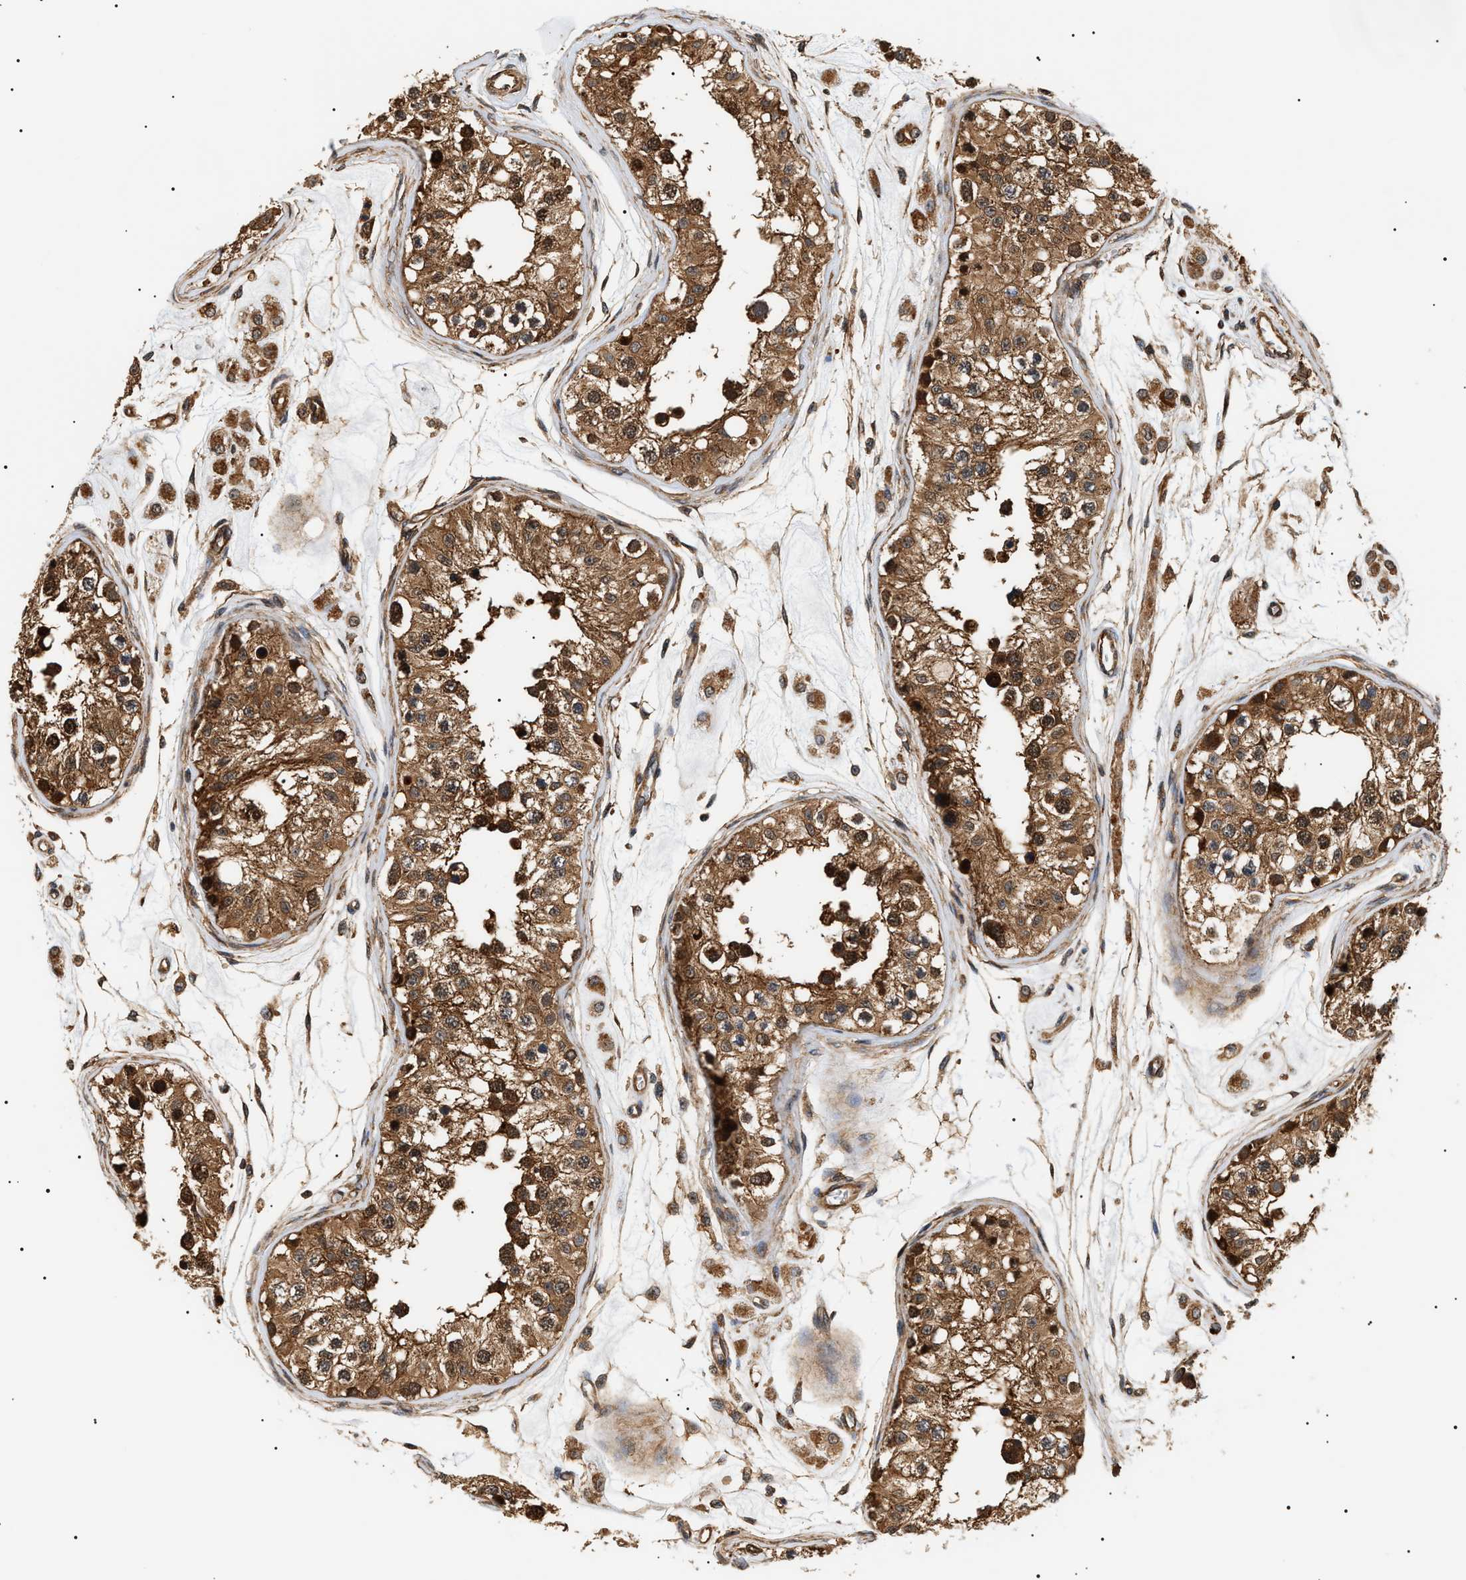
{"staining": {"intensity": "strong", "quantity": ">75%", "location": "cytoplasmic/membranous"}, "tissue": "testis", "cell_type": "Cells in seminiferous ducts", "image_type": "normal", "snomed": [{"axis": "morphology", "description": "Normal tissue, NOS"}, {"axis": "morphology", "description": "Adenocarcinoma, metastatic, NOS"}, {"axis": "topography", "description": "Testis"}], "caption": "Cells in seminiferous ducts exhibit high levels of strong cytoplasmic/membranous expression in about >75% of cells in normal testis. (DAB IHC with brightfield microscopy, high magnification).", "gene": "SH3GLB2", "patient": {"sex": "male", "age": 26}}